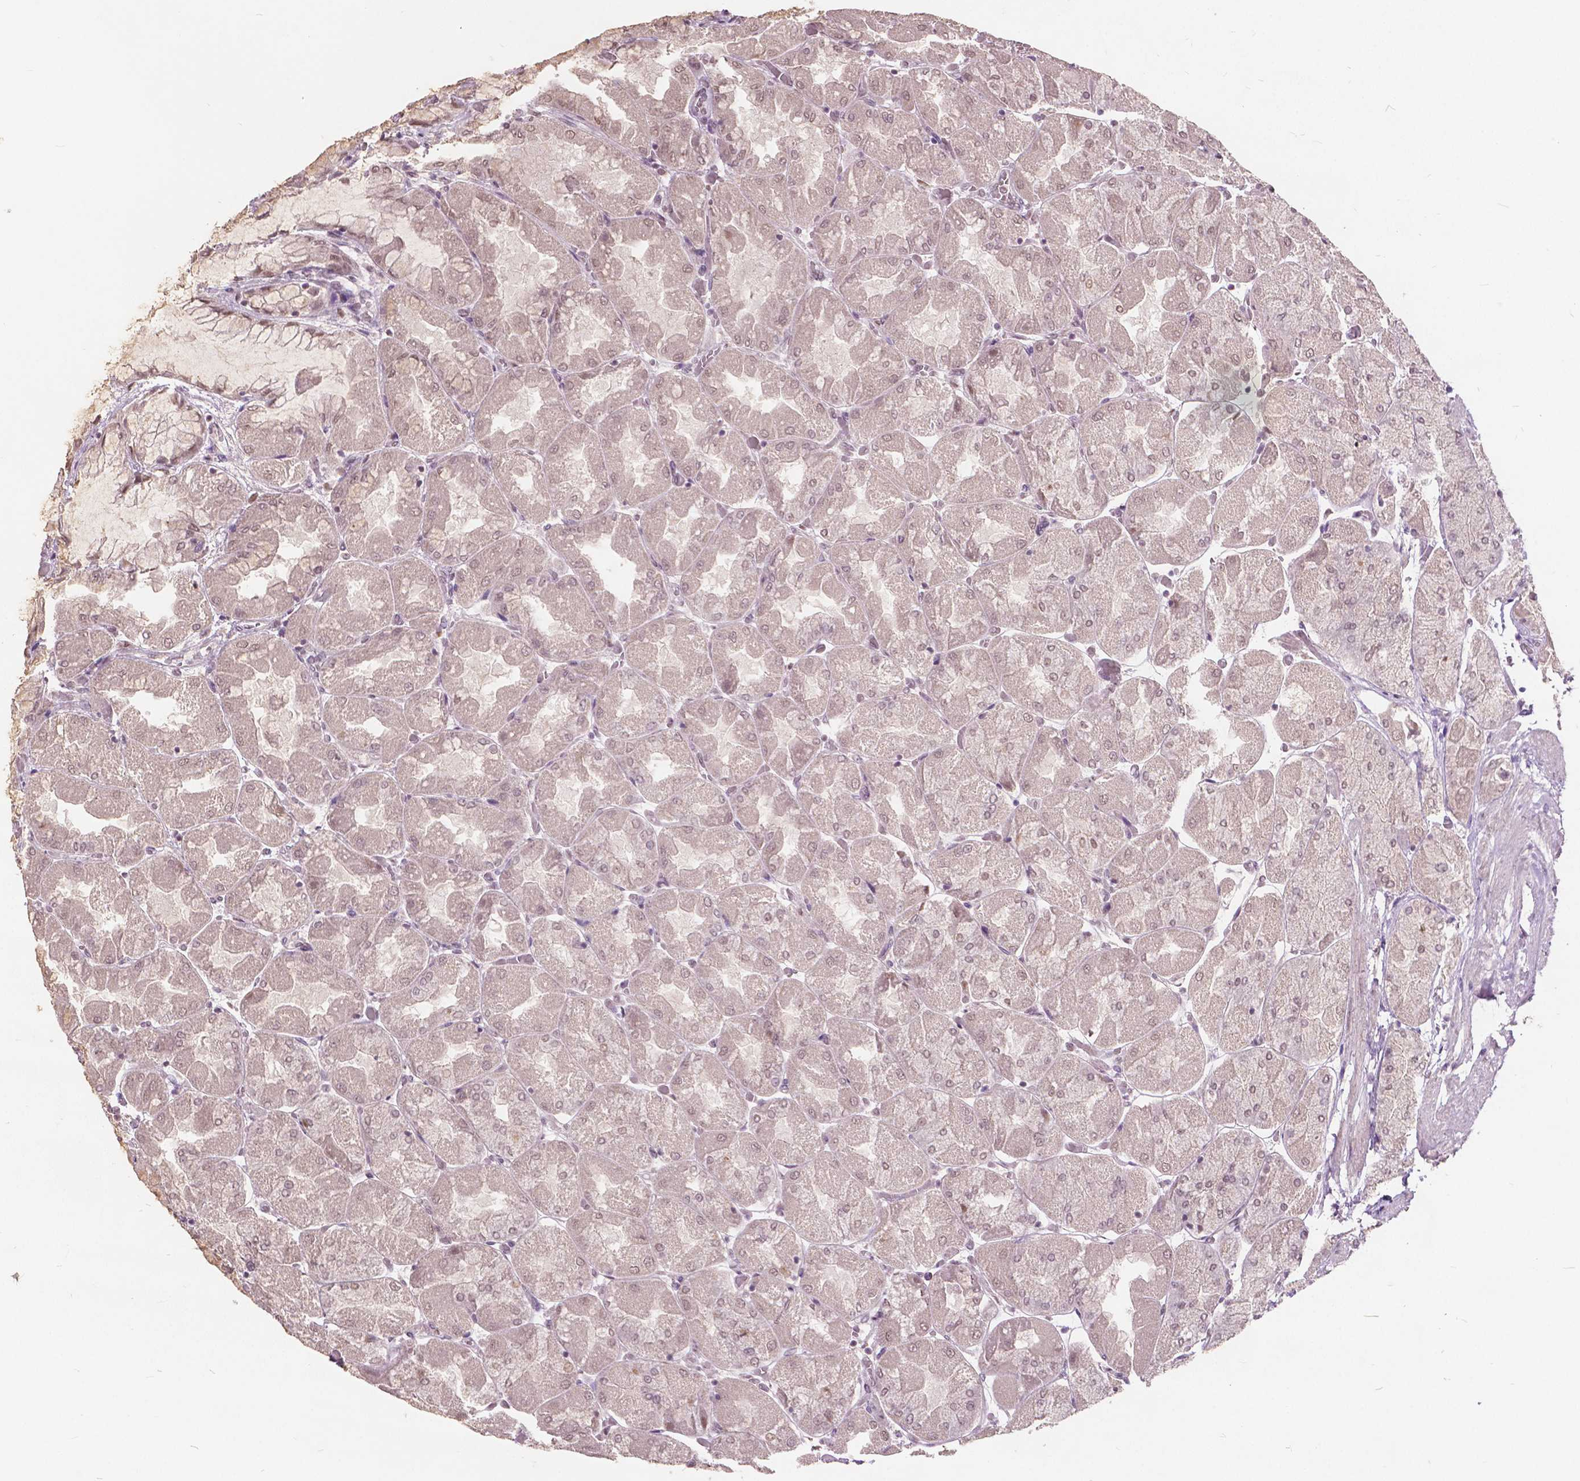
{"staining": {"intensity": "moderate", "quantity": ">75%", "location": "nuclear"}, "tissue": "stomach", "cell_type": "Glandular cells", "image_type": "normal", "snomed": [{"axis": "morphology", "description": "Normal tissue, NOS"}, {"axis": "topography", "description": "Stomach"}], "caption": "Stomach was stained to show a protein in brown. There is medium levels of moderate nuclear expression in about >75% of glandular cells. (DAB (3,3'-diaminobenzidine) IHC, brown staining for protein, blue staining for nuclei).", "gene": "HOXA10", "patient": {"sex": "female", "age": 61}}